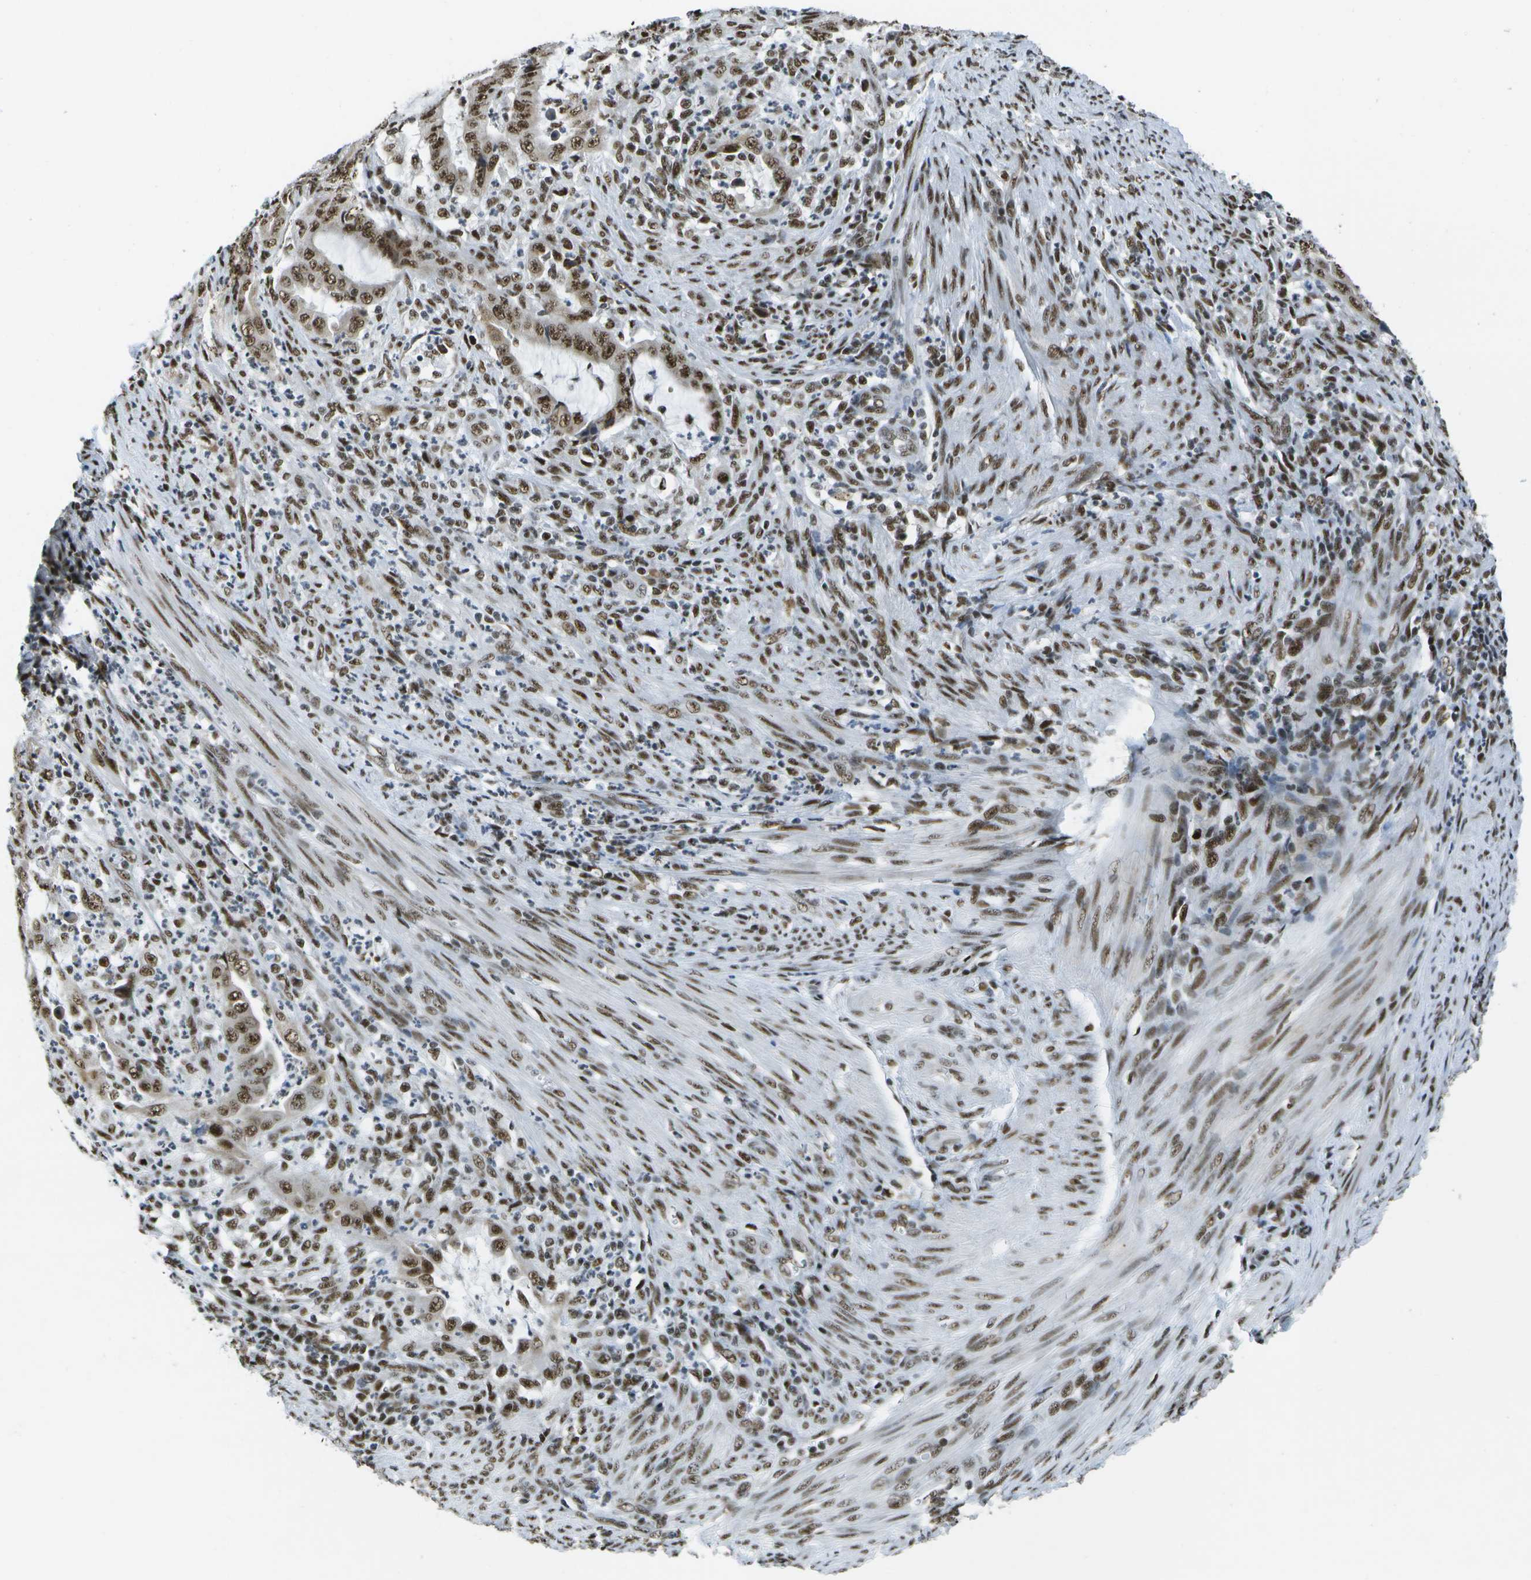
{"staining": {"intensity": "strong", "quantity": ">75%", "location": "nuclear"}, "tissue": "endometrial cancer", "cell_type": "Tumor cells", "image_type": "cancer", "snomed": [{"axis": "morphology", "description": "Adenocarcinoma, NOS"}, {"axis": "topography", "description": "Endometrium"}], "caption": "Brown immunohistochemical staining in endometrial cancer displays strong nuclear staining in about >75% of tumor cells.", "gene": "NSRP1", "patient": {"sex": "female", "age": 70}}